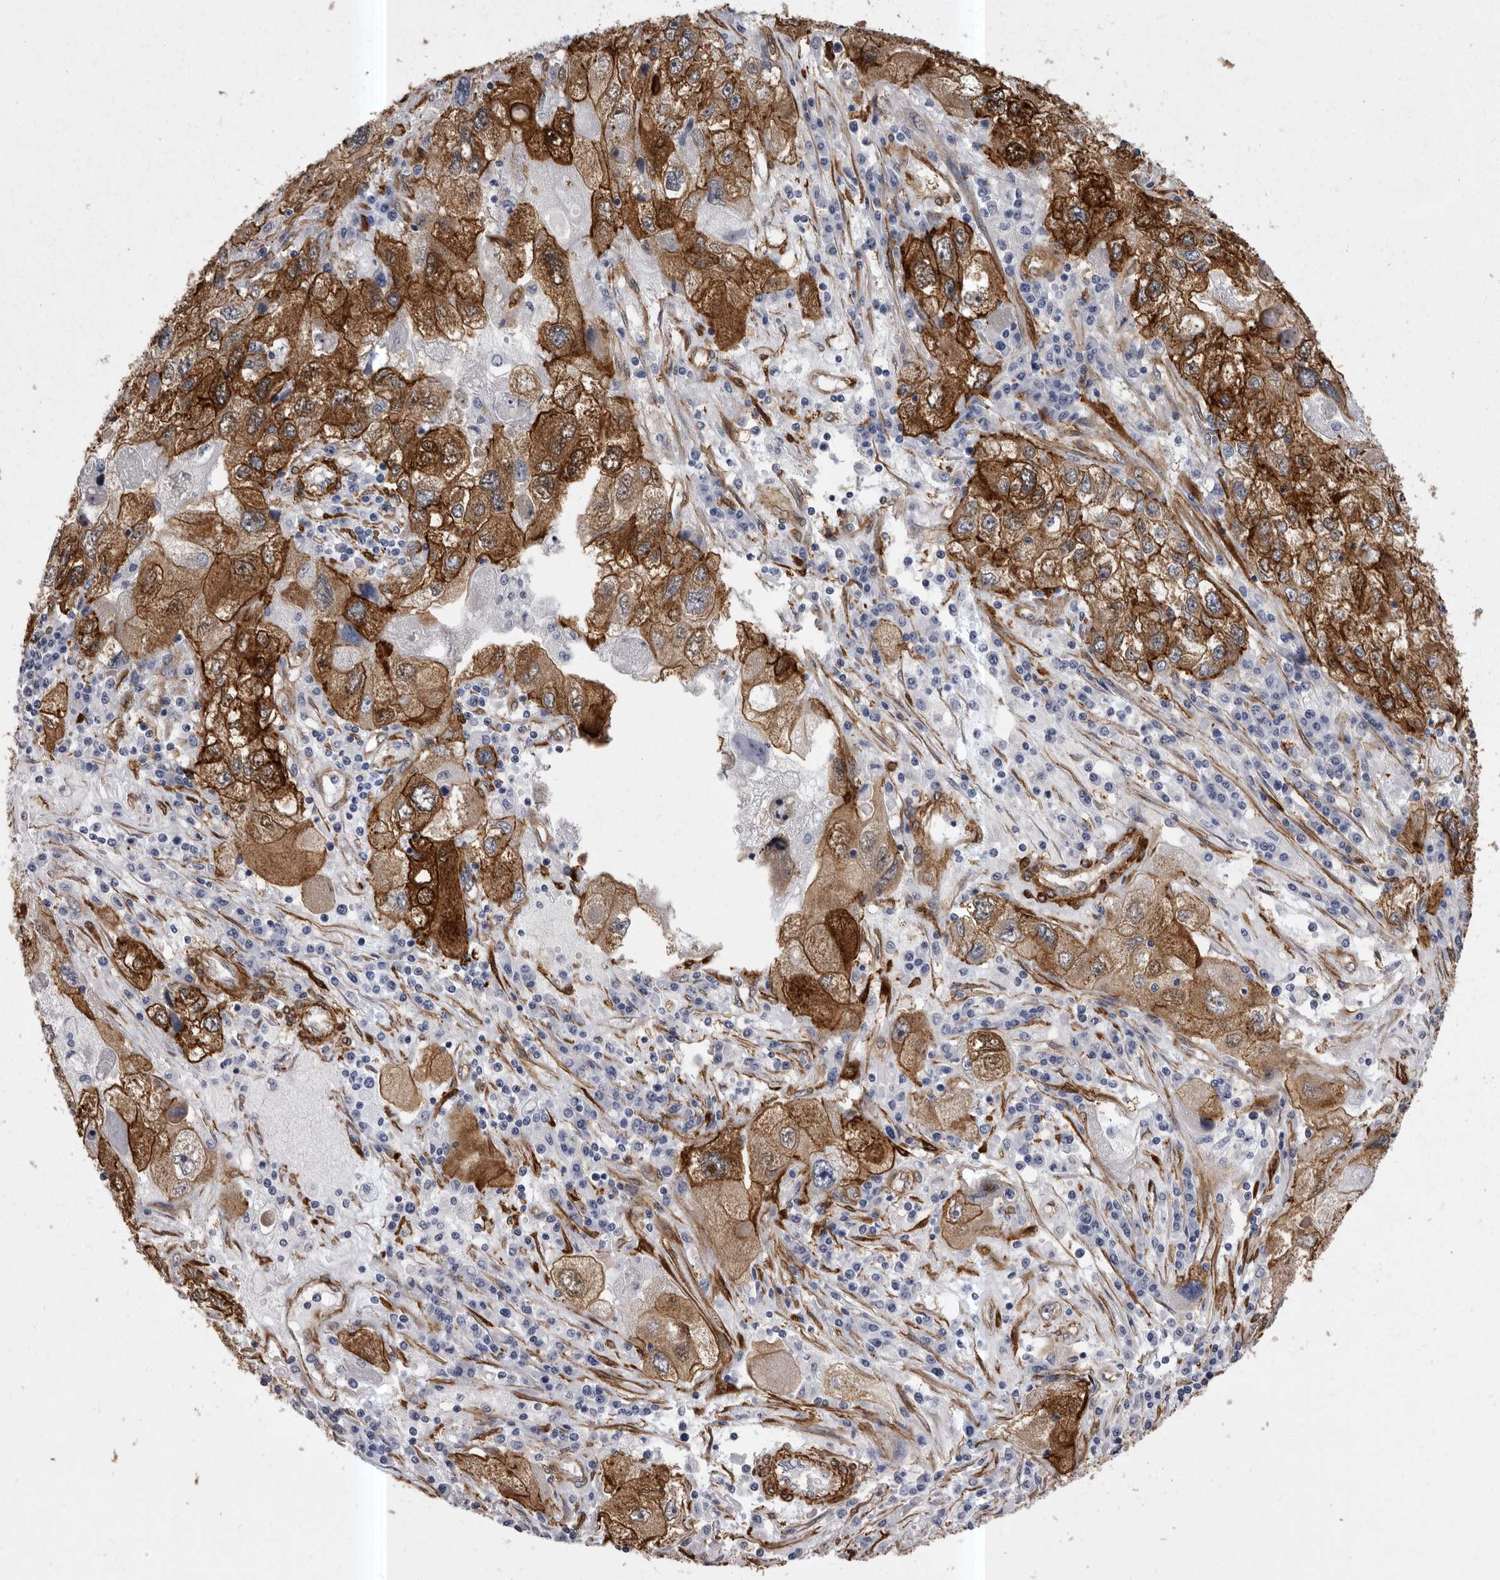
{"staining": {"intensity": "strong", "quantity": ">75%", "location": "cytoplasmic/membranous"}, "tissue": "endometrial cancer", "cell_type": "Tumor cells", "image_type": "cancer", "snomed": [{"axis": "morphology", "description": "Adenocarcinoma, NOS"}, {"axis": "topography", "description": "Endometrium"}], "caption": "Endometrial cancer (adenocarcinoma) was stained to show a protein in brown. There is high levels of strong cytoplasmic/membranous staining in about >75% of tumor cells.", "gene": "ENAH", "patient": {"sex": "female", "age": 49}}